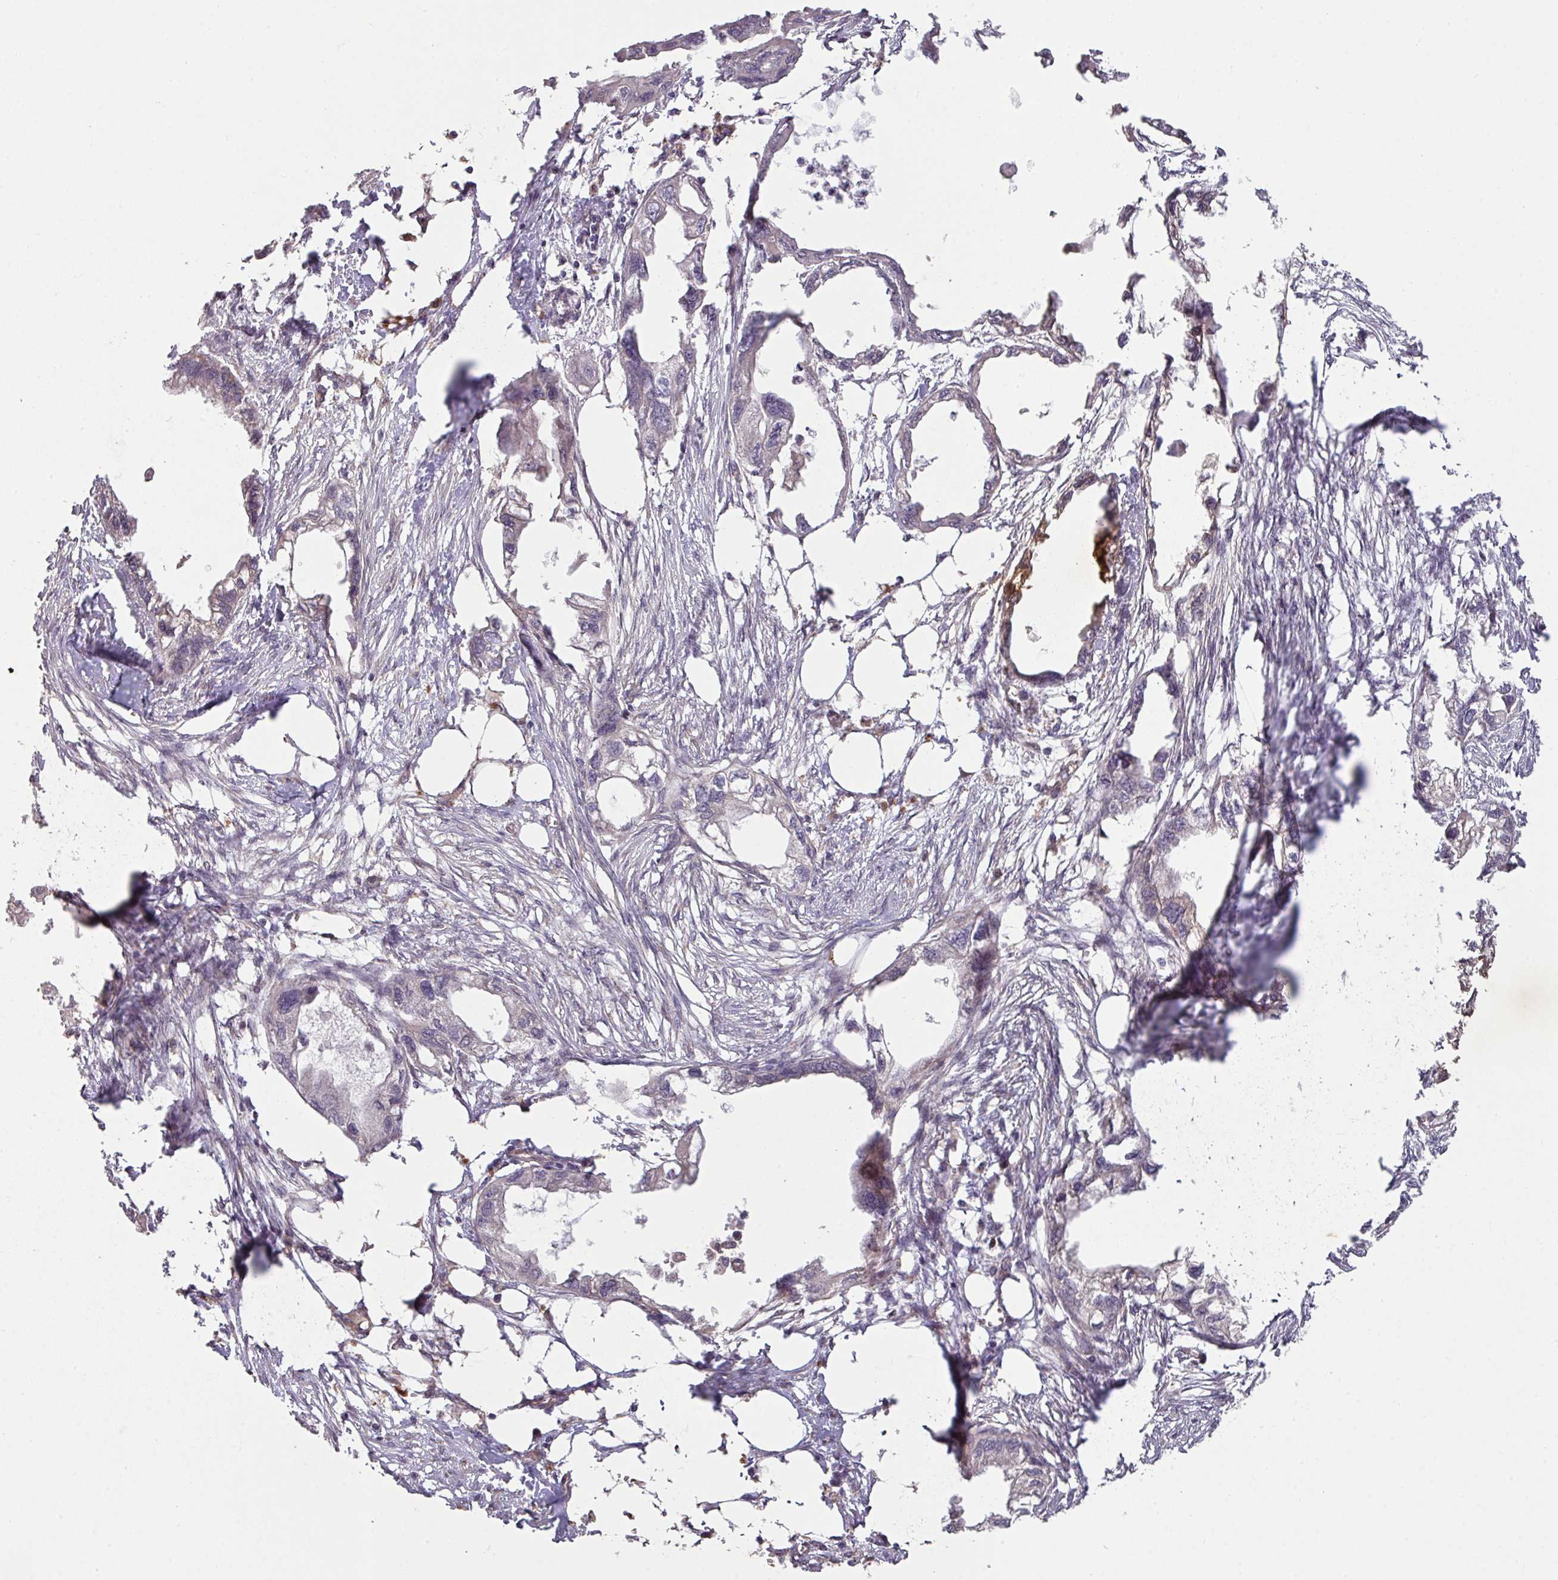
{"staining": {"intensity": "weak", "quantity": "<25%", "location": "cytoplasmic/membranous"}, "tissue": "endometrial cancer", "cell_type": "Tumor cells", "image_type": "cancer", "snomed": [{"axis": "morphology", "description": "Adenocarcinoma, NOS"}, {"axis": "morphology", "description": "Adenocarcinoma, metastatic, NOS"}, {"axis": "topography", "description": "Adipose tissue"}, {"axis": "topography", "description": "Endometrium"}], "caption": "Endometrial adenocarcinoma stained for a protein using immunohistochemistry demonstrates no staining tumor cells.", "gene": "CYFIP2", "patient": {"sex": "female", "age": 67}}